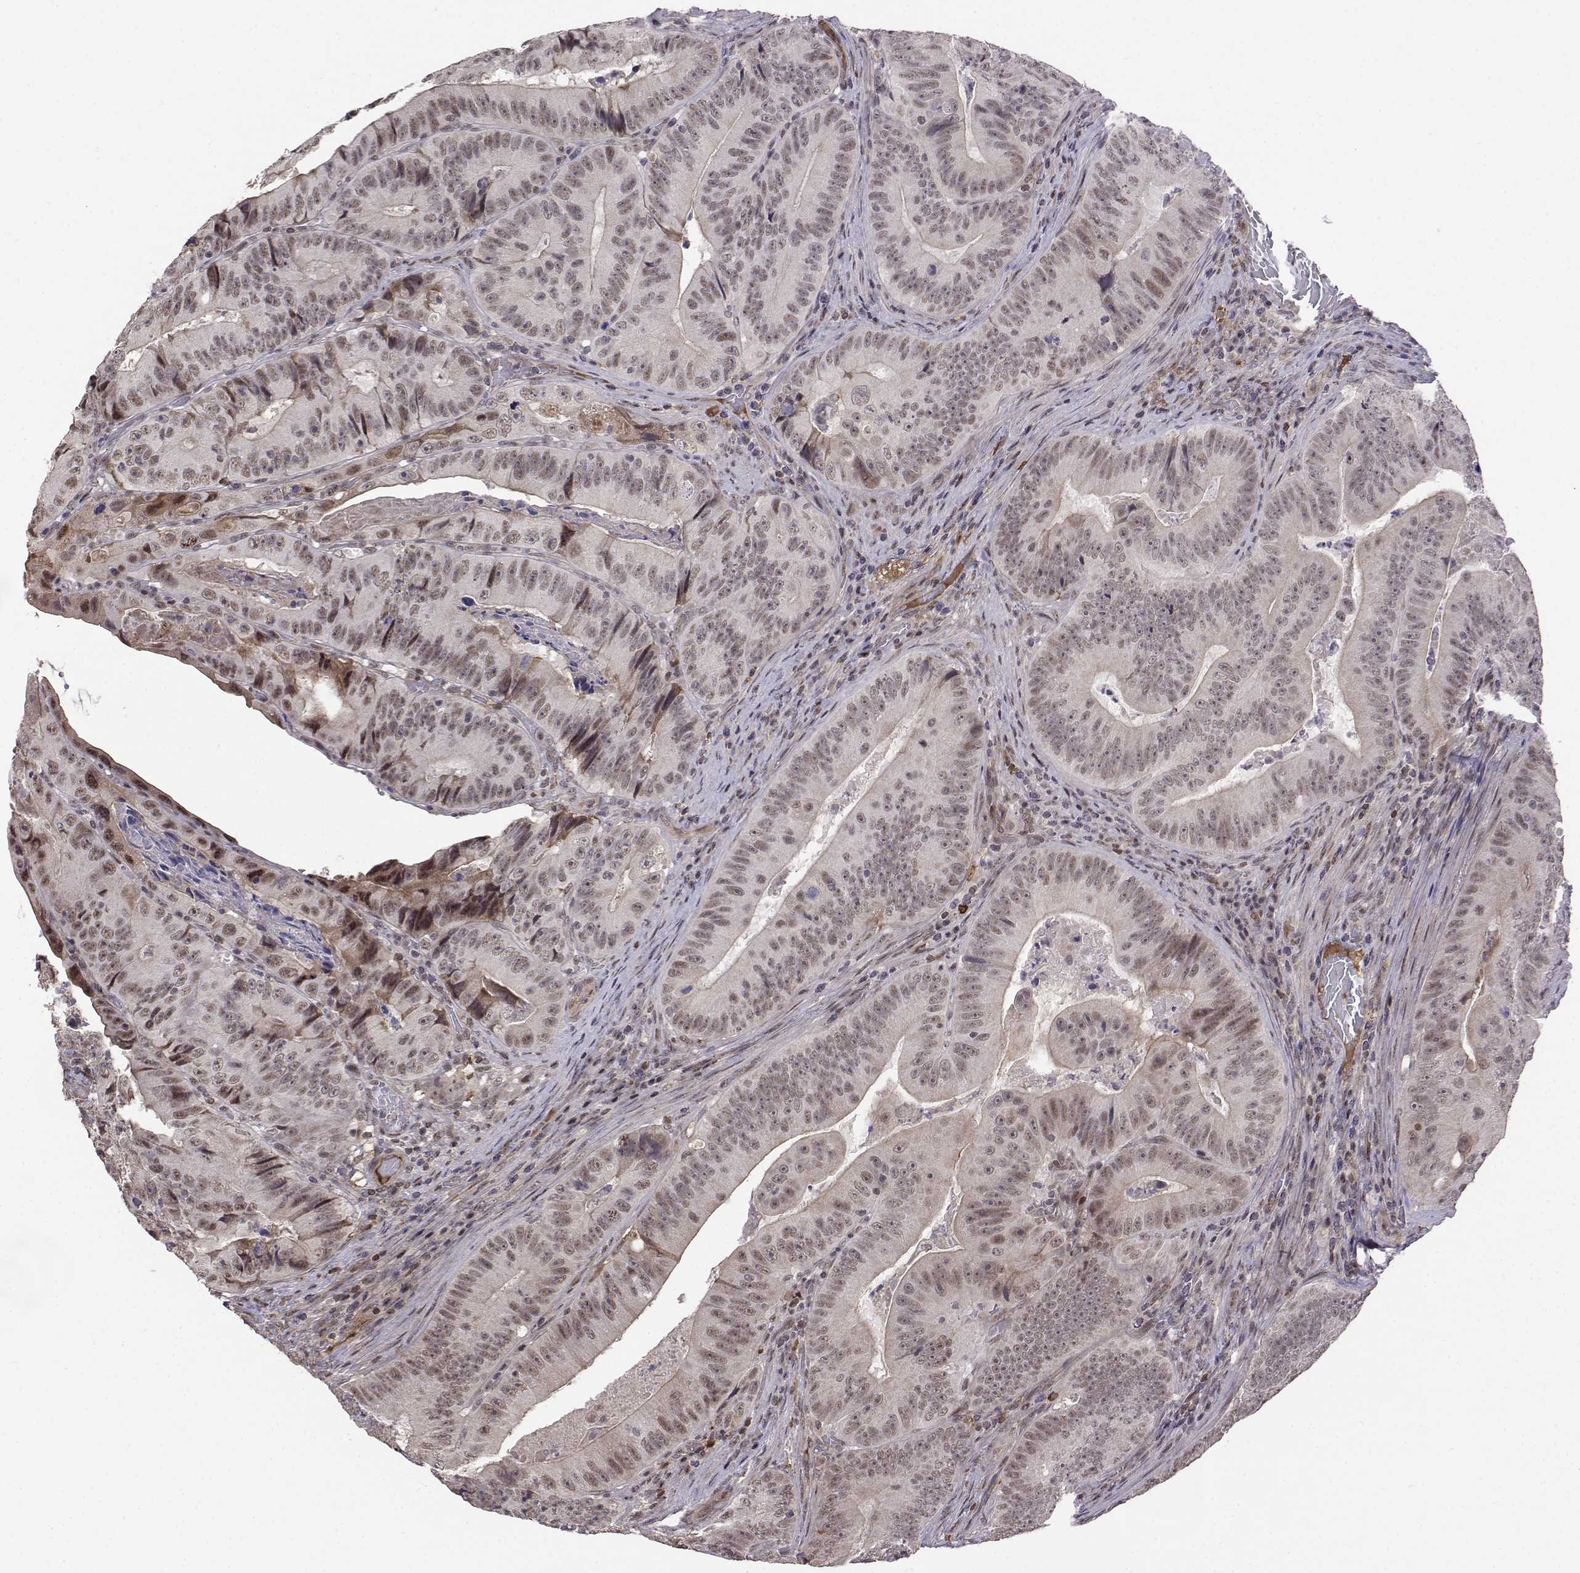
{"staining": {"intensity": "negative", "quantity": "none", "location": "none"}, "tissue": "colorectal cancer", "cell_type": "Tumor cells", "image_type": "cancer", "snomed": [{"axis": "morphology", "description": "Adenocarcinoma, NOS"}, {"axis": "topography", "description": "Colon"}], "caption": "Adenocarcinoma (colorectal) was stained to show a protein in brown. There is no significant staining in tumor cells.", "gene": "ITGA7", "patient": {"sex": "female", "age": 86}}